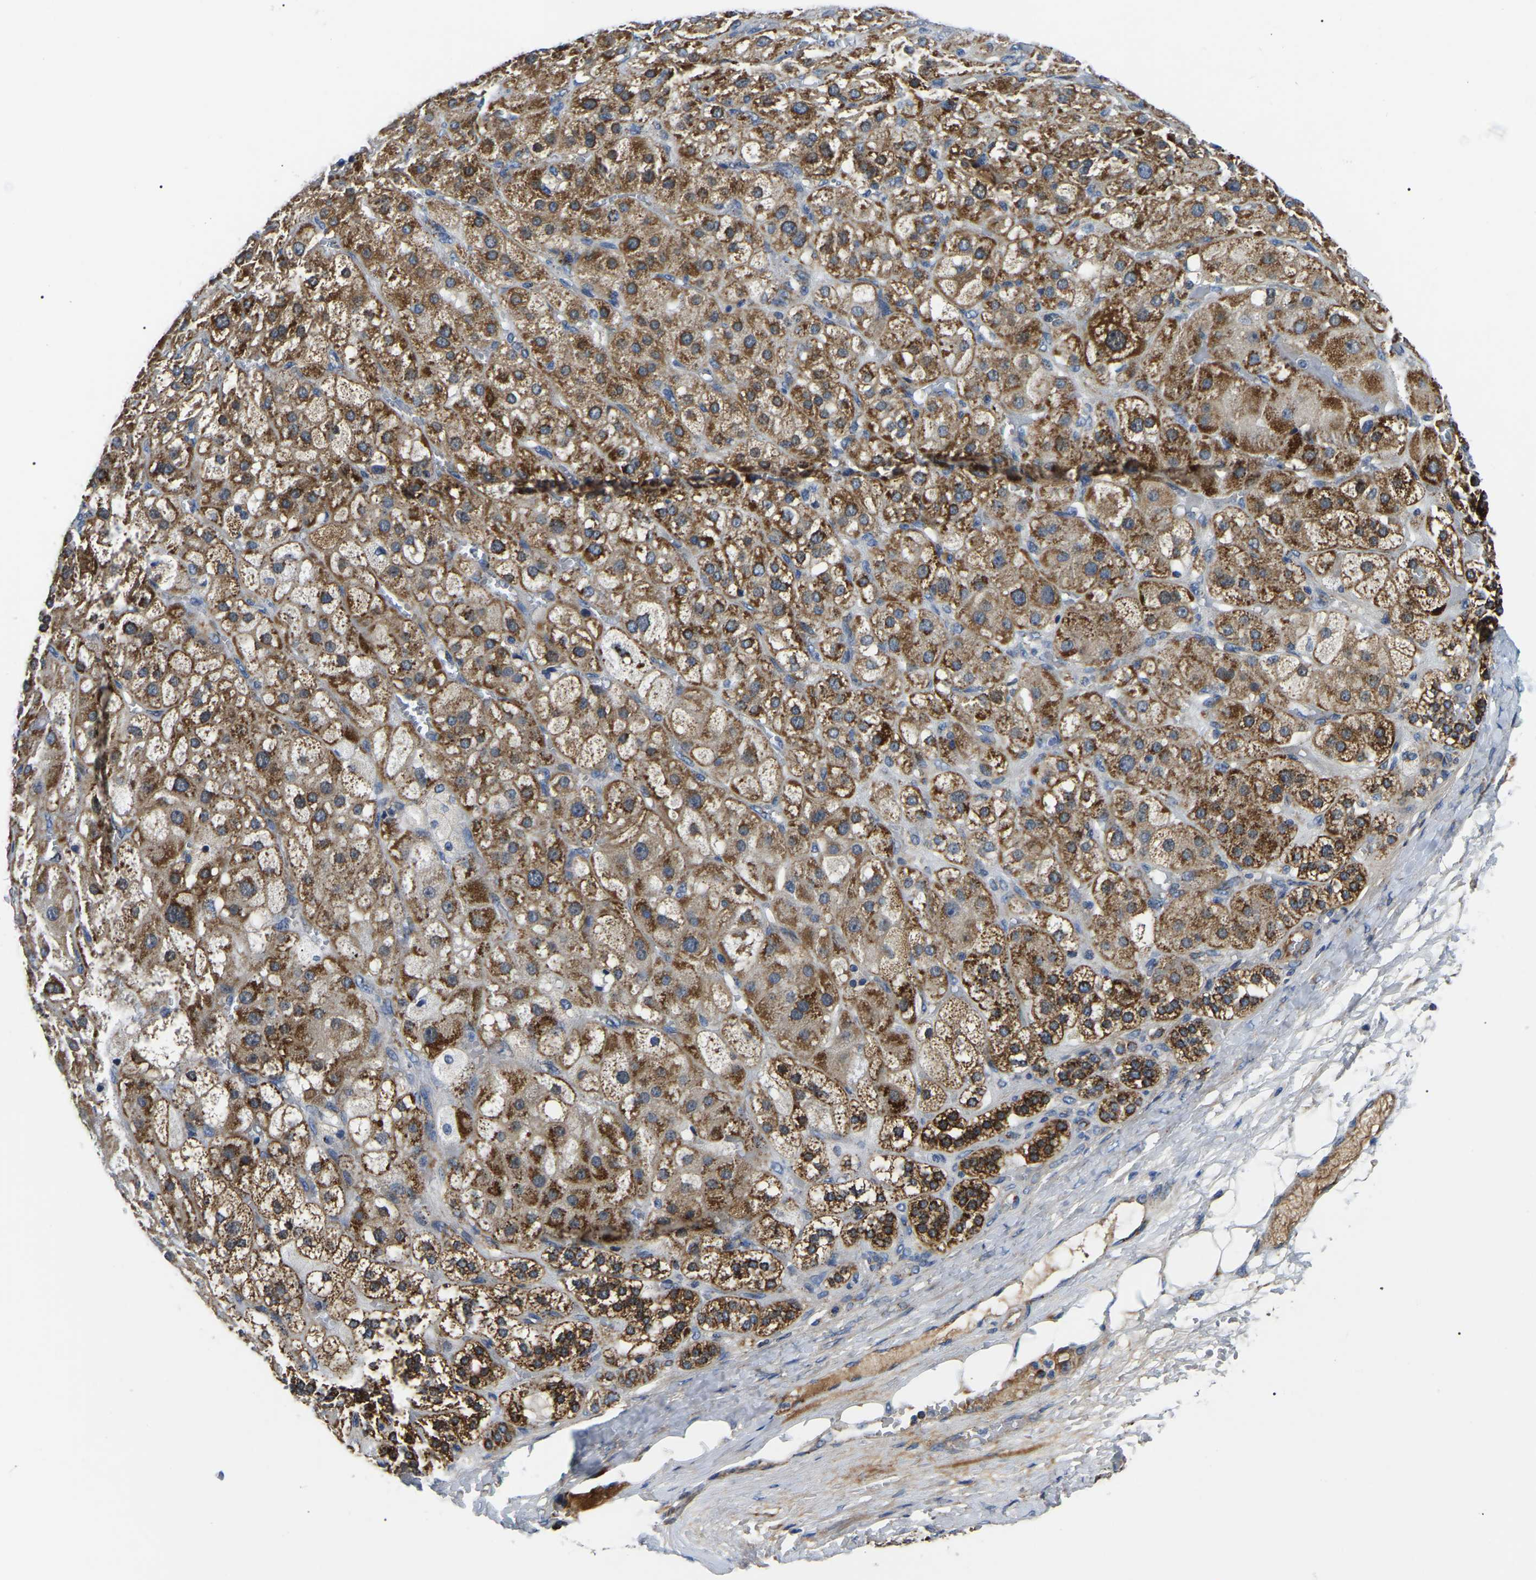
{"staining": {"intensity": "strong", "quantity": ">75%", "location": "cytoplasmic/membranous"}, "tissue": "adrenal gland", "cell_type": "Glandular cells", "image_type": "normal", "snomed": [{"axis": "morphology", "description": "Normal tissue, NOS"}, {"axis": "topography", "description": "Adrenal gland"}], "caption": "Protein analysis of benign adrenal gland reveals strong cytoplasmic/membranous expression in approximately >75% of glandular cells. The staining was performed using DAB to visualize the protein expression in brown, while the nuclei were stained in blue with hematoxylin (Magnification: 20x).", "gene": "PPM1E", "patient": {"sex": "female", "age": 47}}